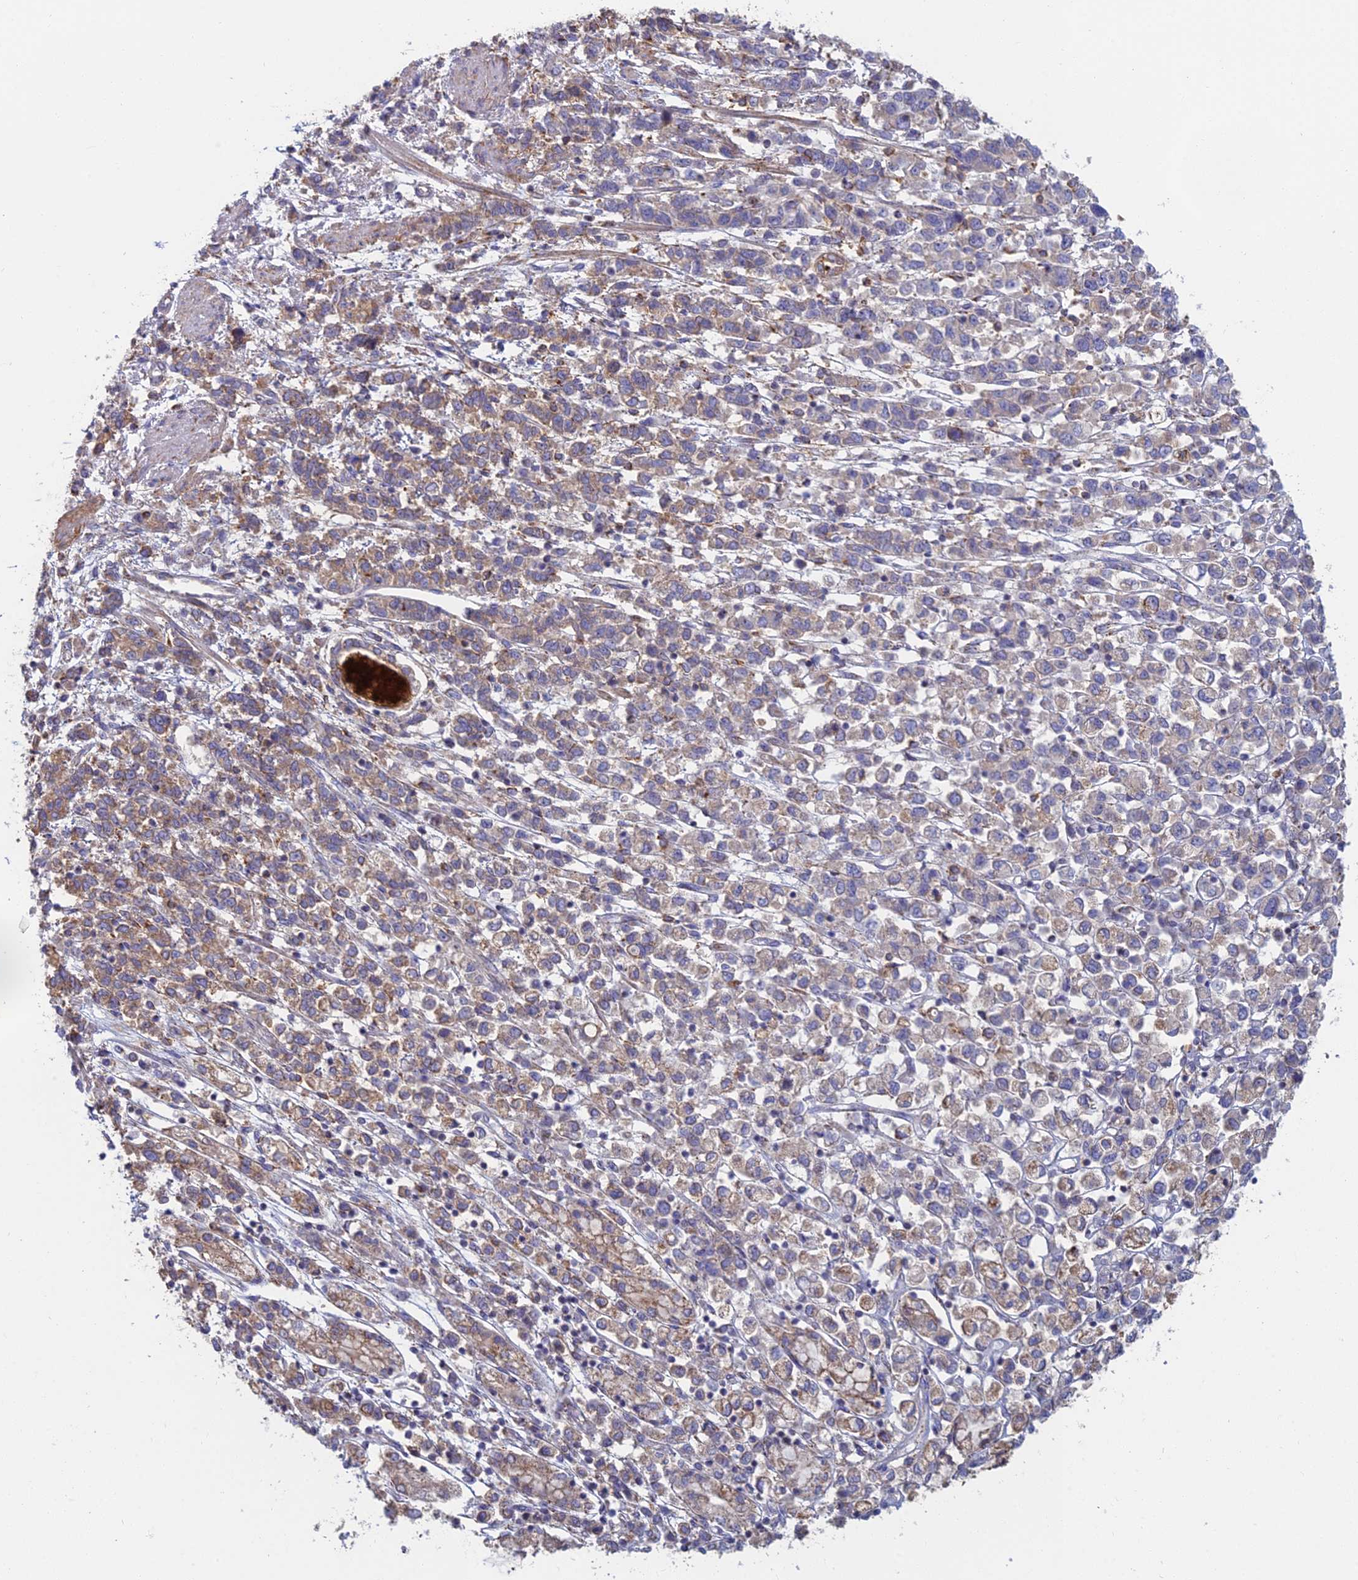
{"staining": {"intensity": "weak", "quantity": ">75%", "location": "cytoplasmic/membranous"}, "tissue": "stomach cancer", "cell_type": "Tumor cells", "image_type": "cancer", "snomed": [{"axis": "morphology", "description": "Adenocarcinoma, NOS"}, {"axis": "topography", "description": "Stomach"}], "caption": "Brown immunohistochemical staining in human stomach cancer demonstrates weak cytoplasmic/membranous positivity in approximately >75% of tumor cells.", "gene": "IFTAP", "patient": {"sex": "female", "age": 76}}